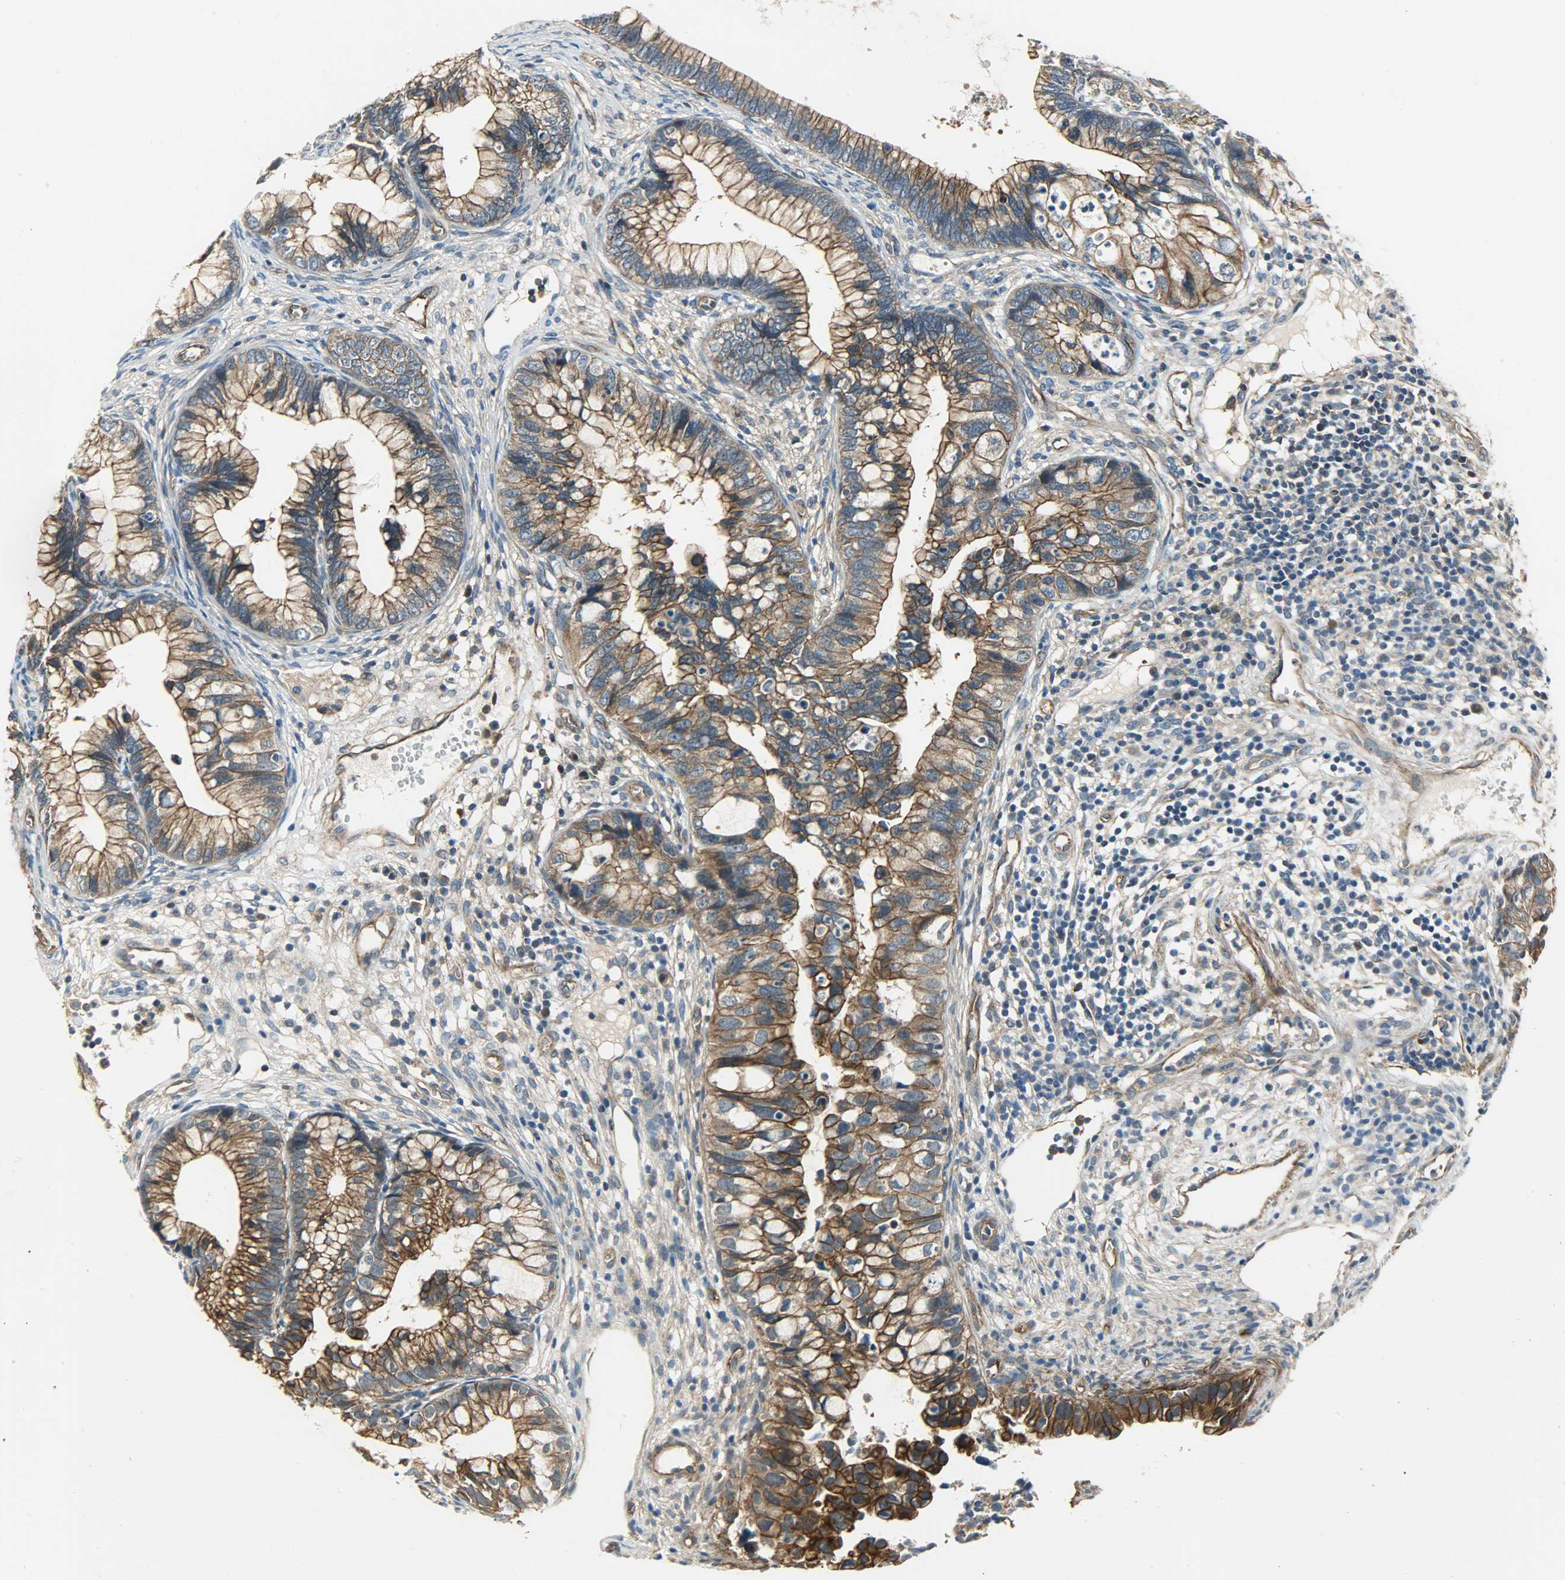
{"staining": {"intensity": "moderate", "quantity": ">75%", "location": "cytoplasmic/membranous"}, "tissue": "cervical cancer", "cell_type": "Tumor cells", "image_type": "cancer", "snomed": [{"axis": "morphology", "description": "Adenocarcinoma, NOS"}, {"axis": "topography", "description": "Cervix"}], "caption": "Cervical adenocarcinoma stained for a protein reveals moderate cytoplasmic/membranous positivity in tumor cells.", "gene": "KIAA1217", "patient": {"sex": "female", "age": 44}}